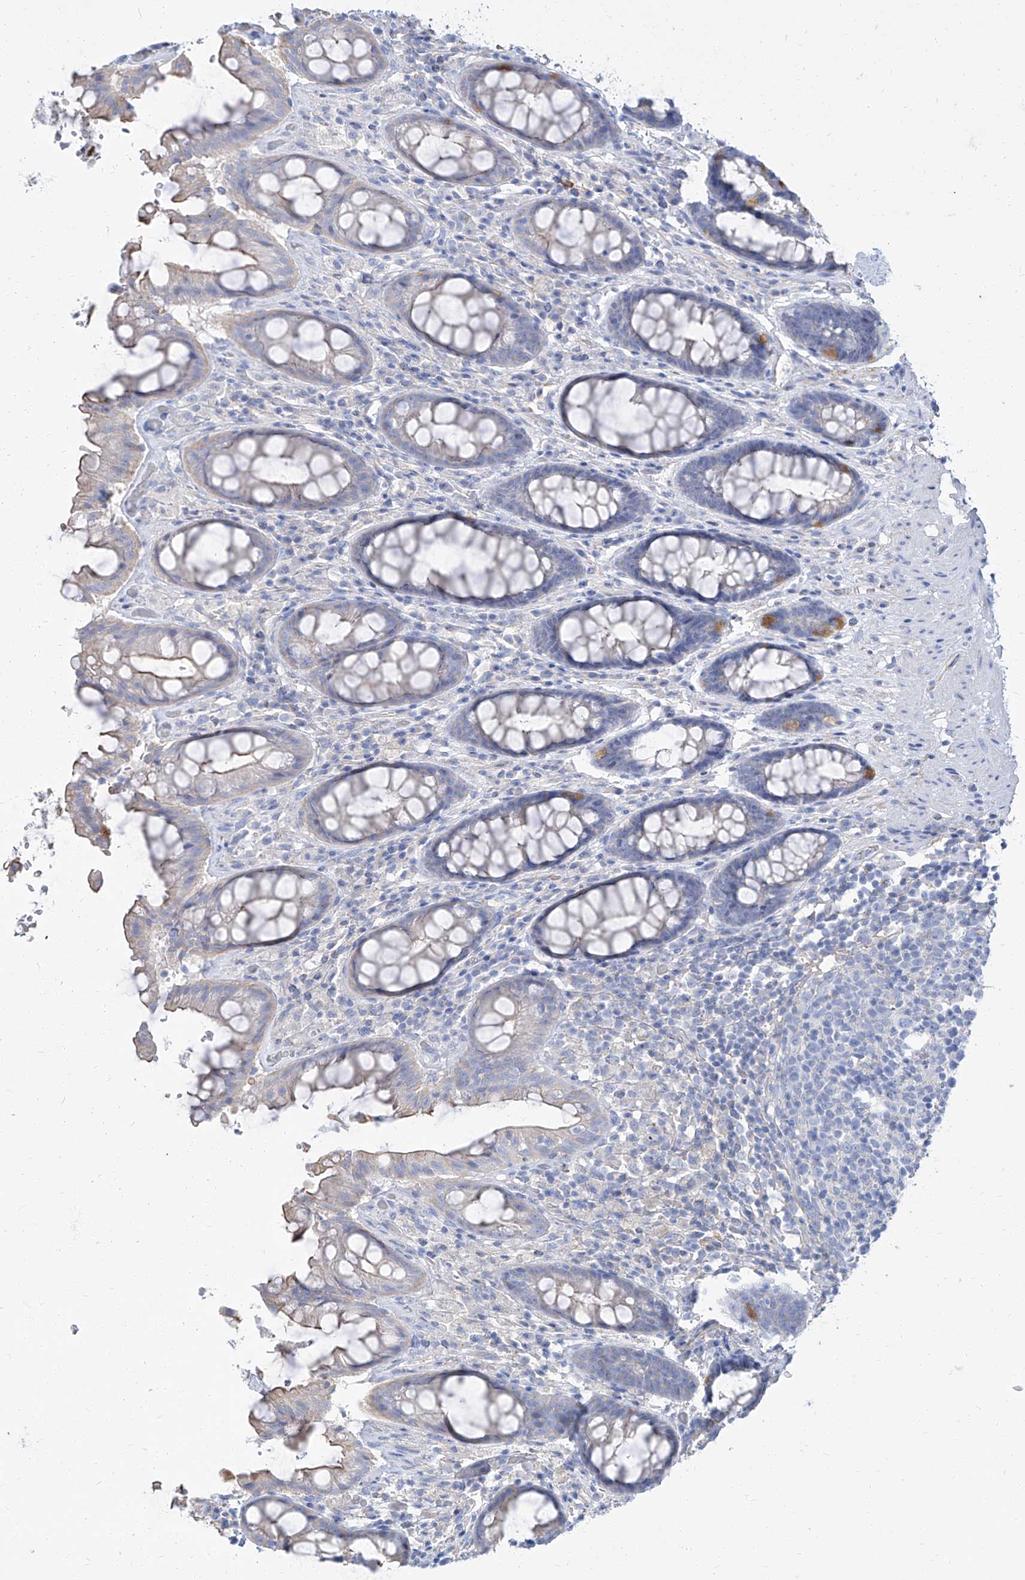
{"staining": {"intensity": "moderate", "quantity": "<25%", "location": "cytoplasmic/membranous"}, "tissue": "rectum", "cell_type": "Glandular cells", "image_type": "normal", "snomed": [{"axis": "morphology", "description": "Normal tissue, NOS"}, {"axis": "topography", "description": "Rectum"}], "caption": "High-magnification brightfield microscopy of normal rectum stained with DAB (3,3'-diaminobenzidine) (brown) and counterstained with hematoxylin (blue). glandular cells exhibit moderate cytoplasmic/membranous expression is appreciated in about<25% of cells.", "gene": "TXLNB", "patient": {"sex": "male", "age": 64}}